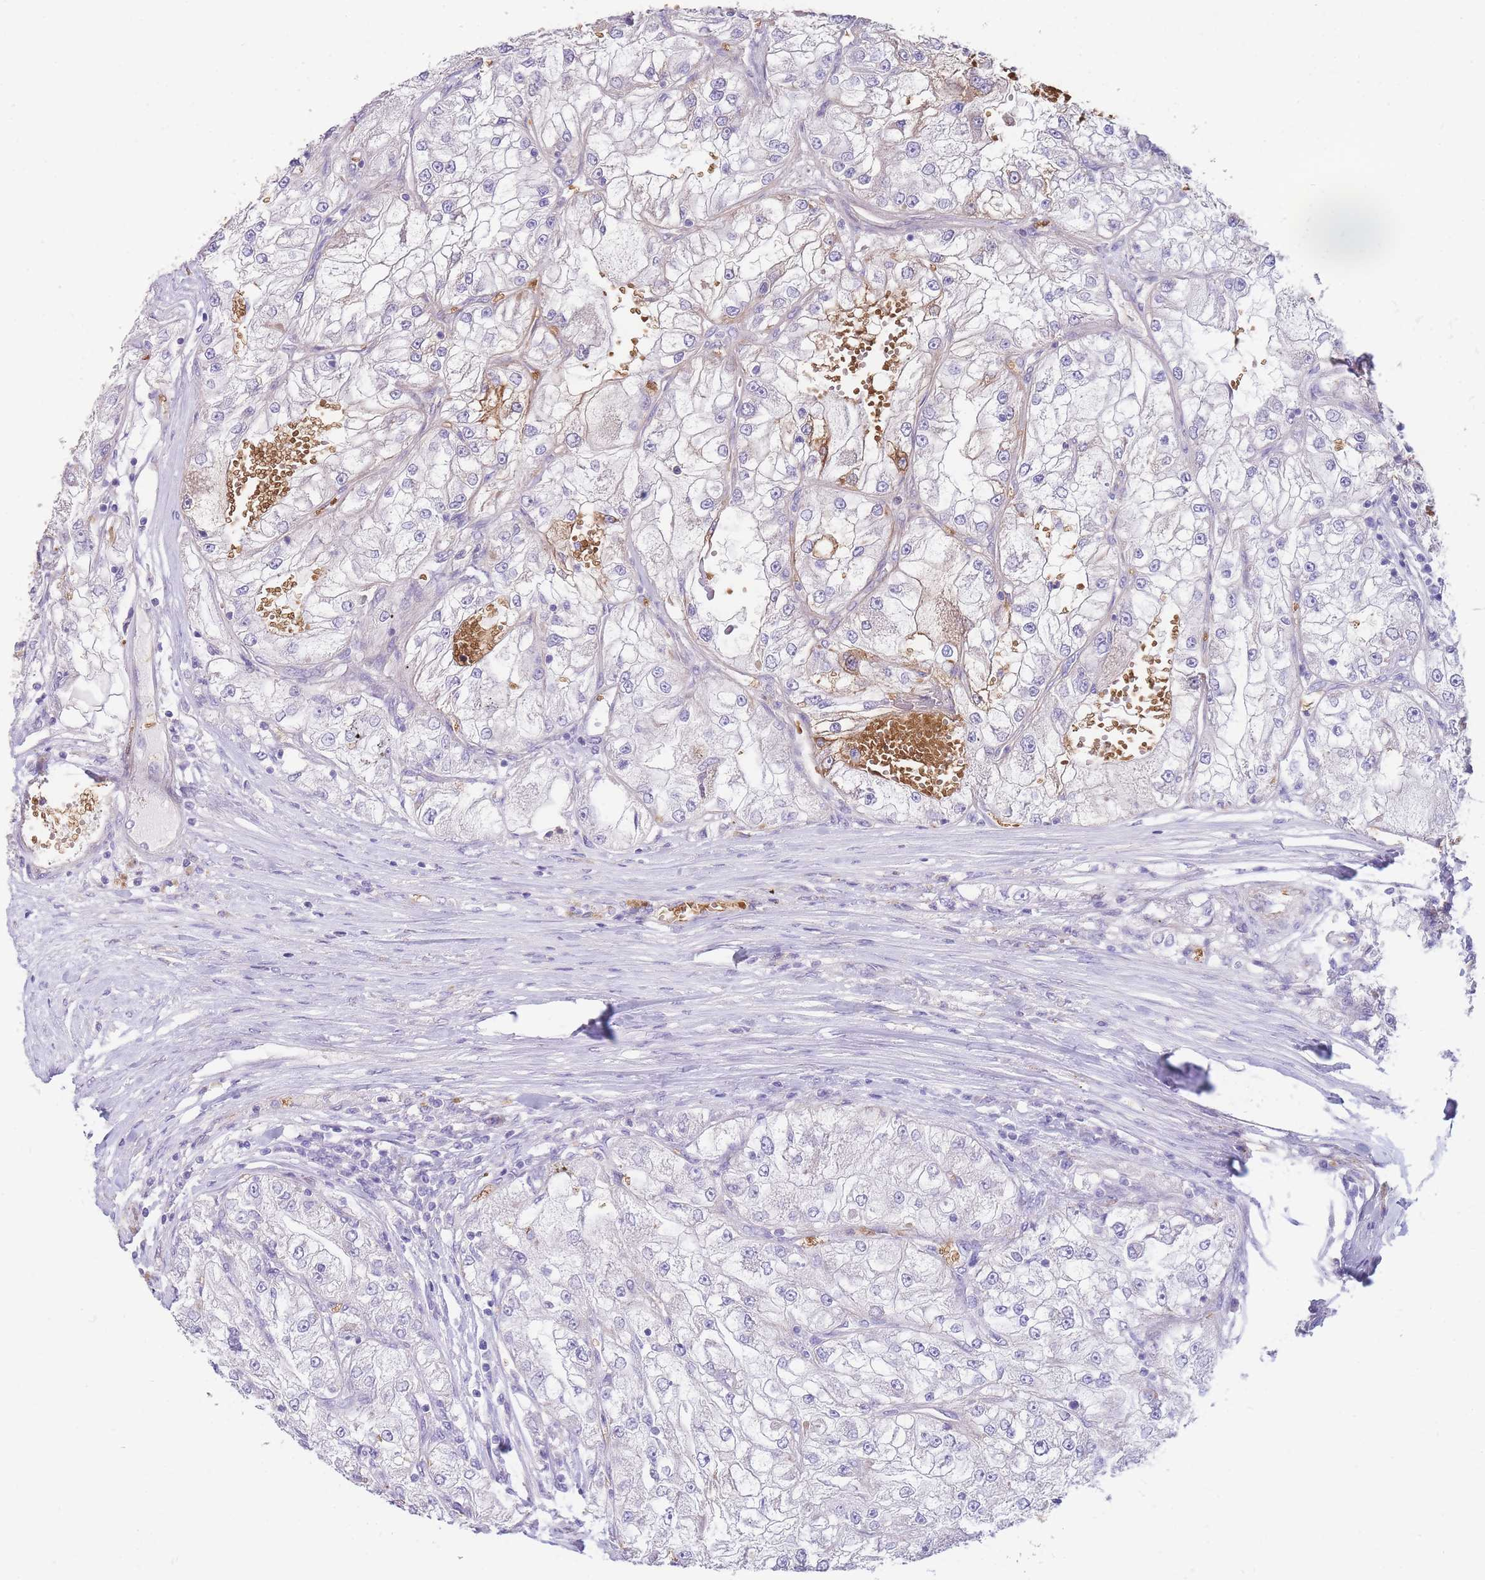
{"staining": {"intensity": "negative", "quantity": "none", "location": "none"}, "tissue": "renal cancer", "cell_type": "Tumor cells", "image_type": "cancer", "snomed": [{"axis": "morphology", "description": "Adenocarcinoma, NOS"}, {"axis": "topography", "description": "Kidney"}], "caption": "IHC photomicrograph of neoplastic tissue: renal adenocarcinoma stained with DAB (3,3'-diaminobenzidine) shows no significant protein expression in tumor cells. (Immunohistochemistry, brightfield microscopy, high magnification).", "gene": "ANKRD53", "patient": {"sex": "female", "age": 72}}